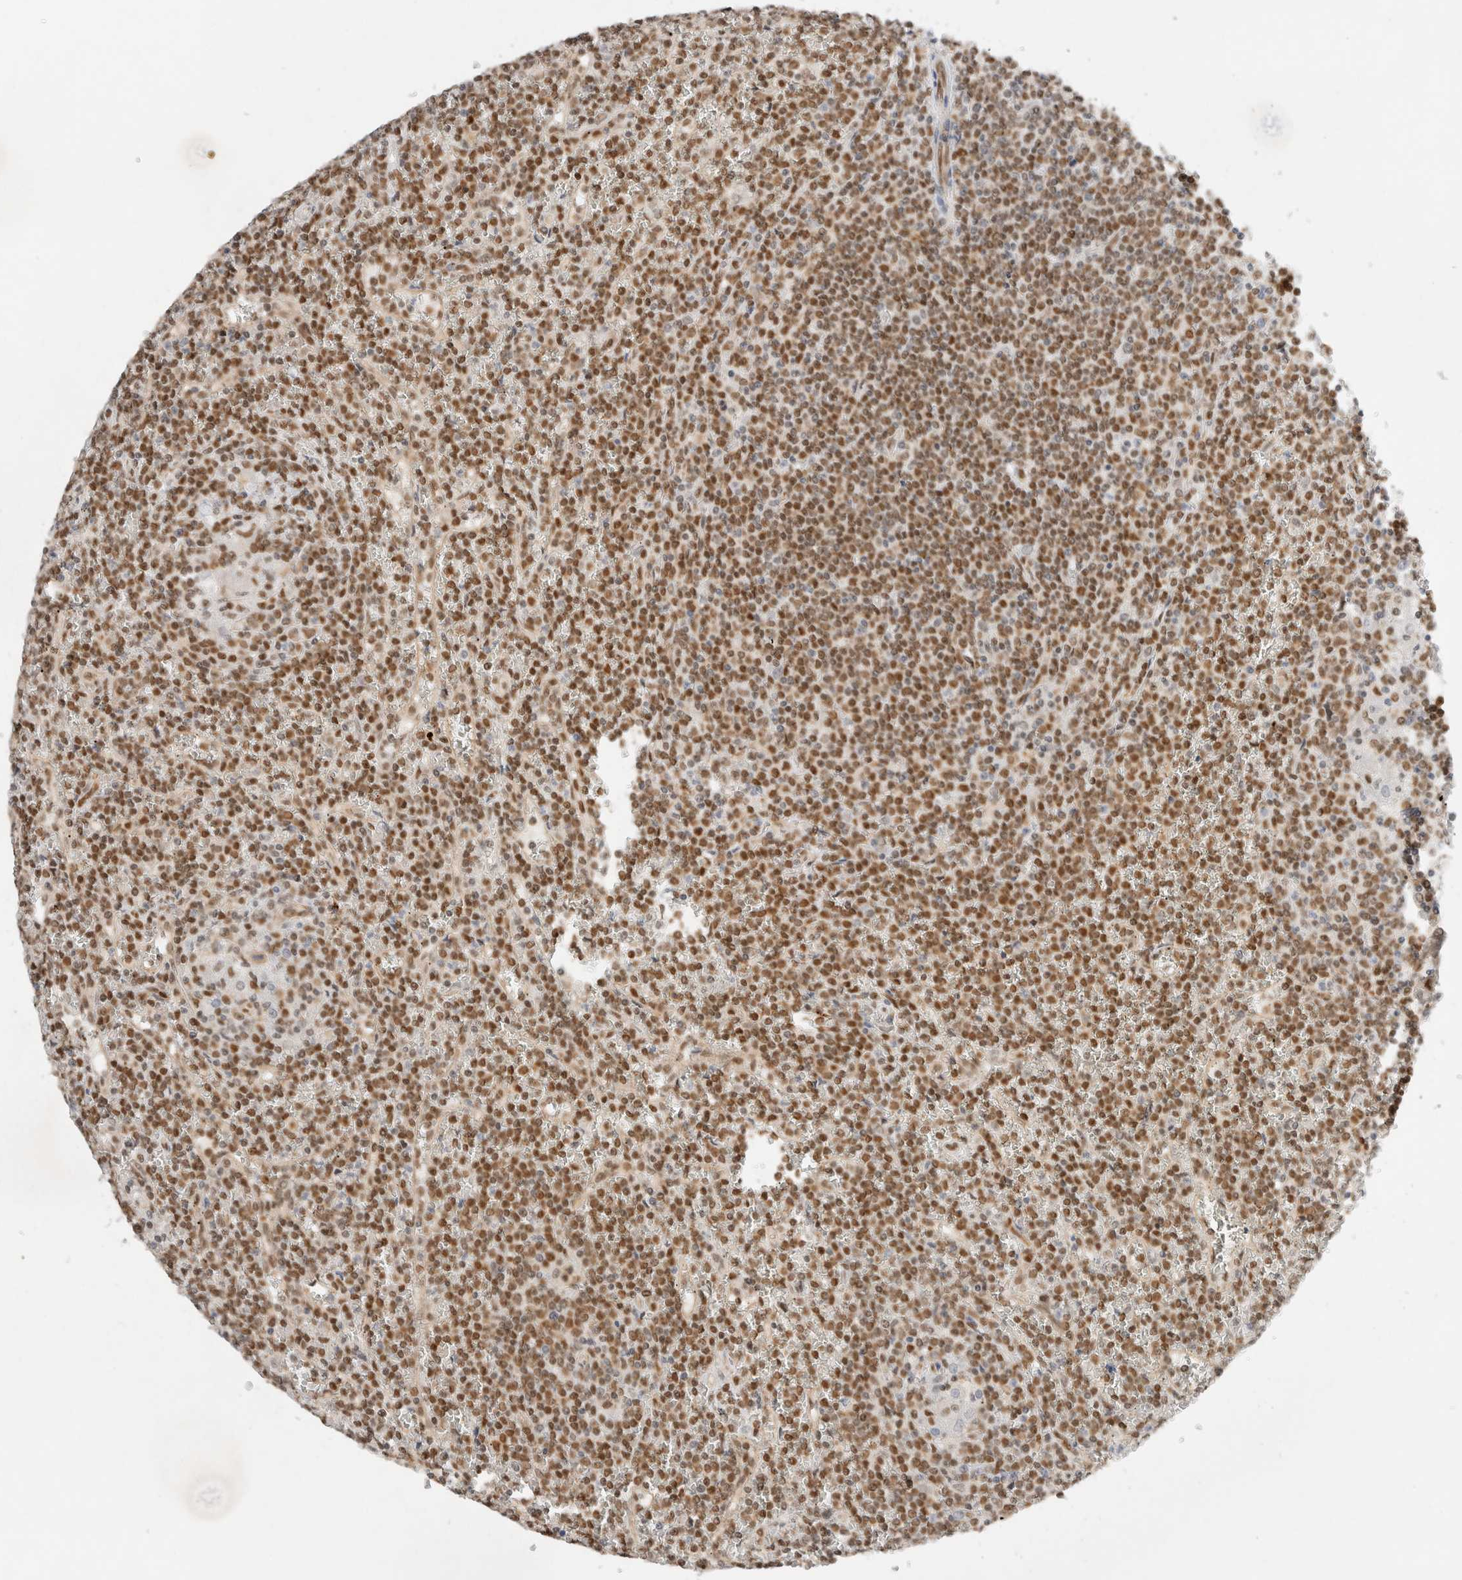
{"staining": {"intensity": "moderate", "quantity": ">75%", "location": "nuclear"}, "tissue": "lymphoma", "cell_type": "Tumor cells", "image_type": "cancer", "snomed": [{"axis": "morphology", "description": "Malignant lymphoma, non-Hodgkin's type, Low grade"}, {"axis": "topography", "description": "Spleen"}], "caption": "This micrograph displays immunohistochemistry (IHC) staining of lymphoma, with medium moderate nuclear staining in about >75% of tumor cells.", "gene": "GTF2I", "patient": {"sex": "female", "age": 19}}